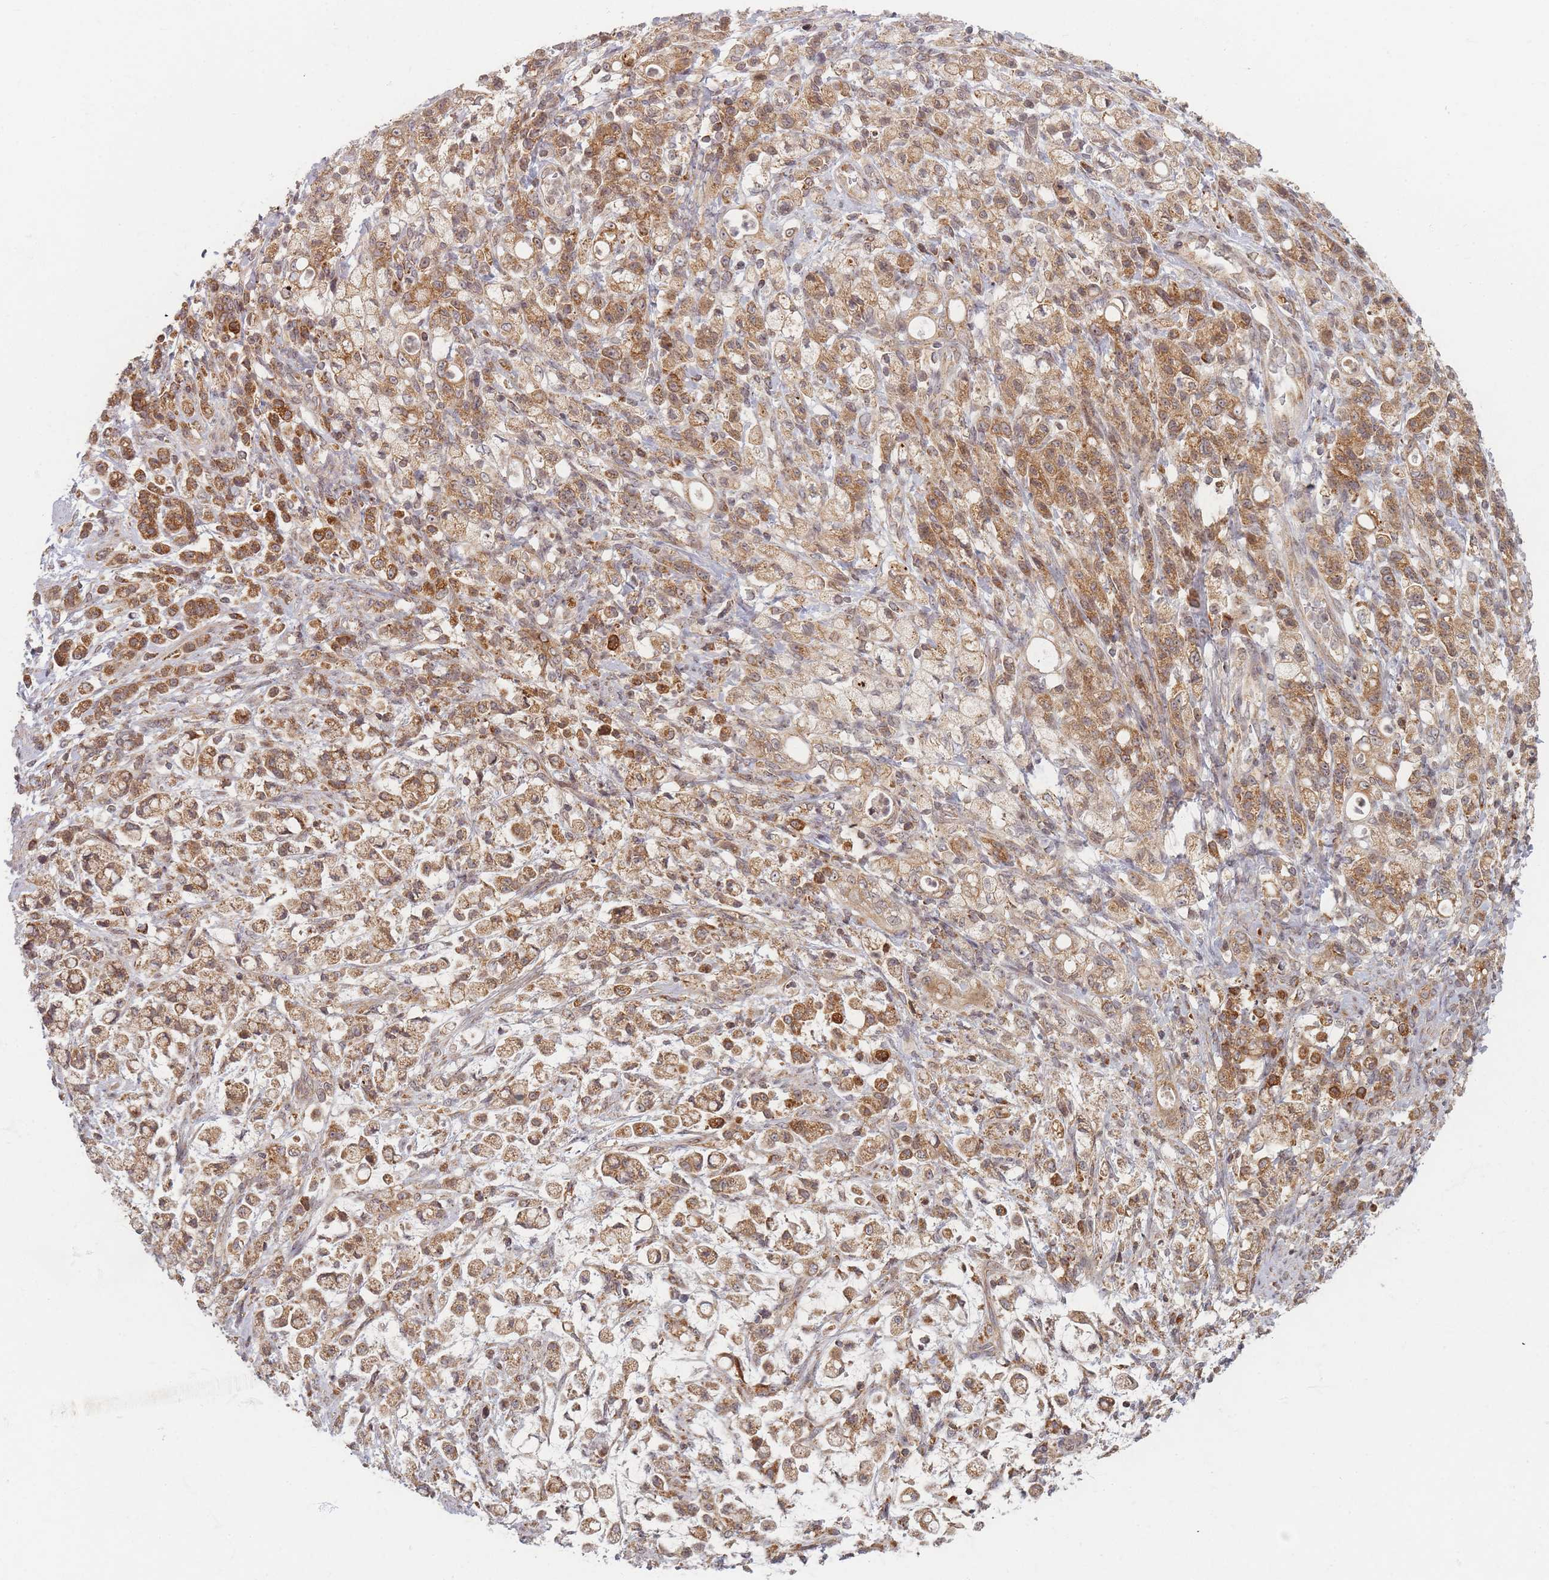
{"staining": {"intensity": "moderate", "quantity": ">75%", "location": "cytoplasmic/membranous"}, "tissue": "stomach cancer", "cell_type": "Tumor cells", "image_type": "cancer", "snomed": [{"axis": "morphology", "description": "Adenocarcinoma, NOS"}, {"axis": "topography", "description": "Stomach"}], "caption": "Stomach cancer stained with immunohistochemistry exhibits moderate cytoplasmic/membranous staining in approximately >75% of tumor cells. (Brightfield microscopy of DAB IHC at high magnification).", "gene": "RADX", "patient": {"sex": "female", "age": 60}}